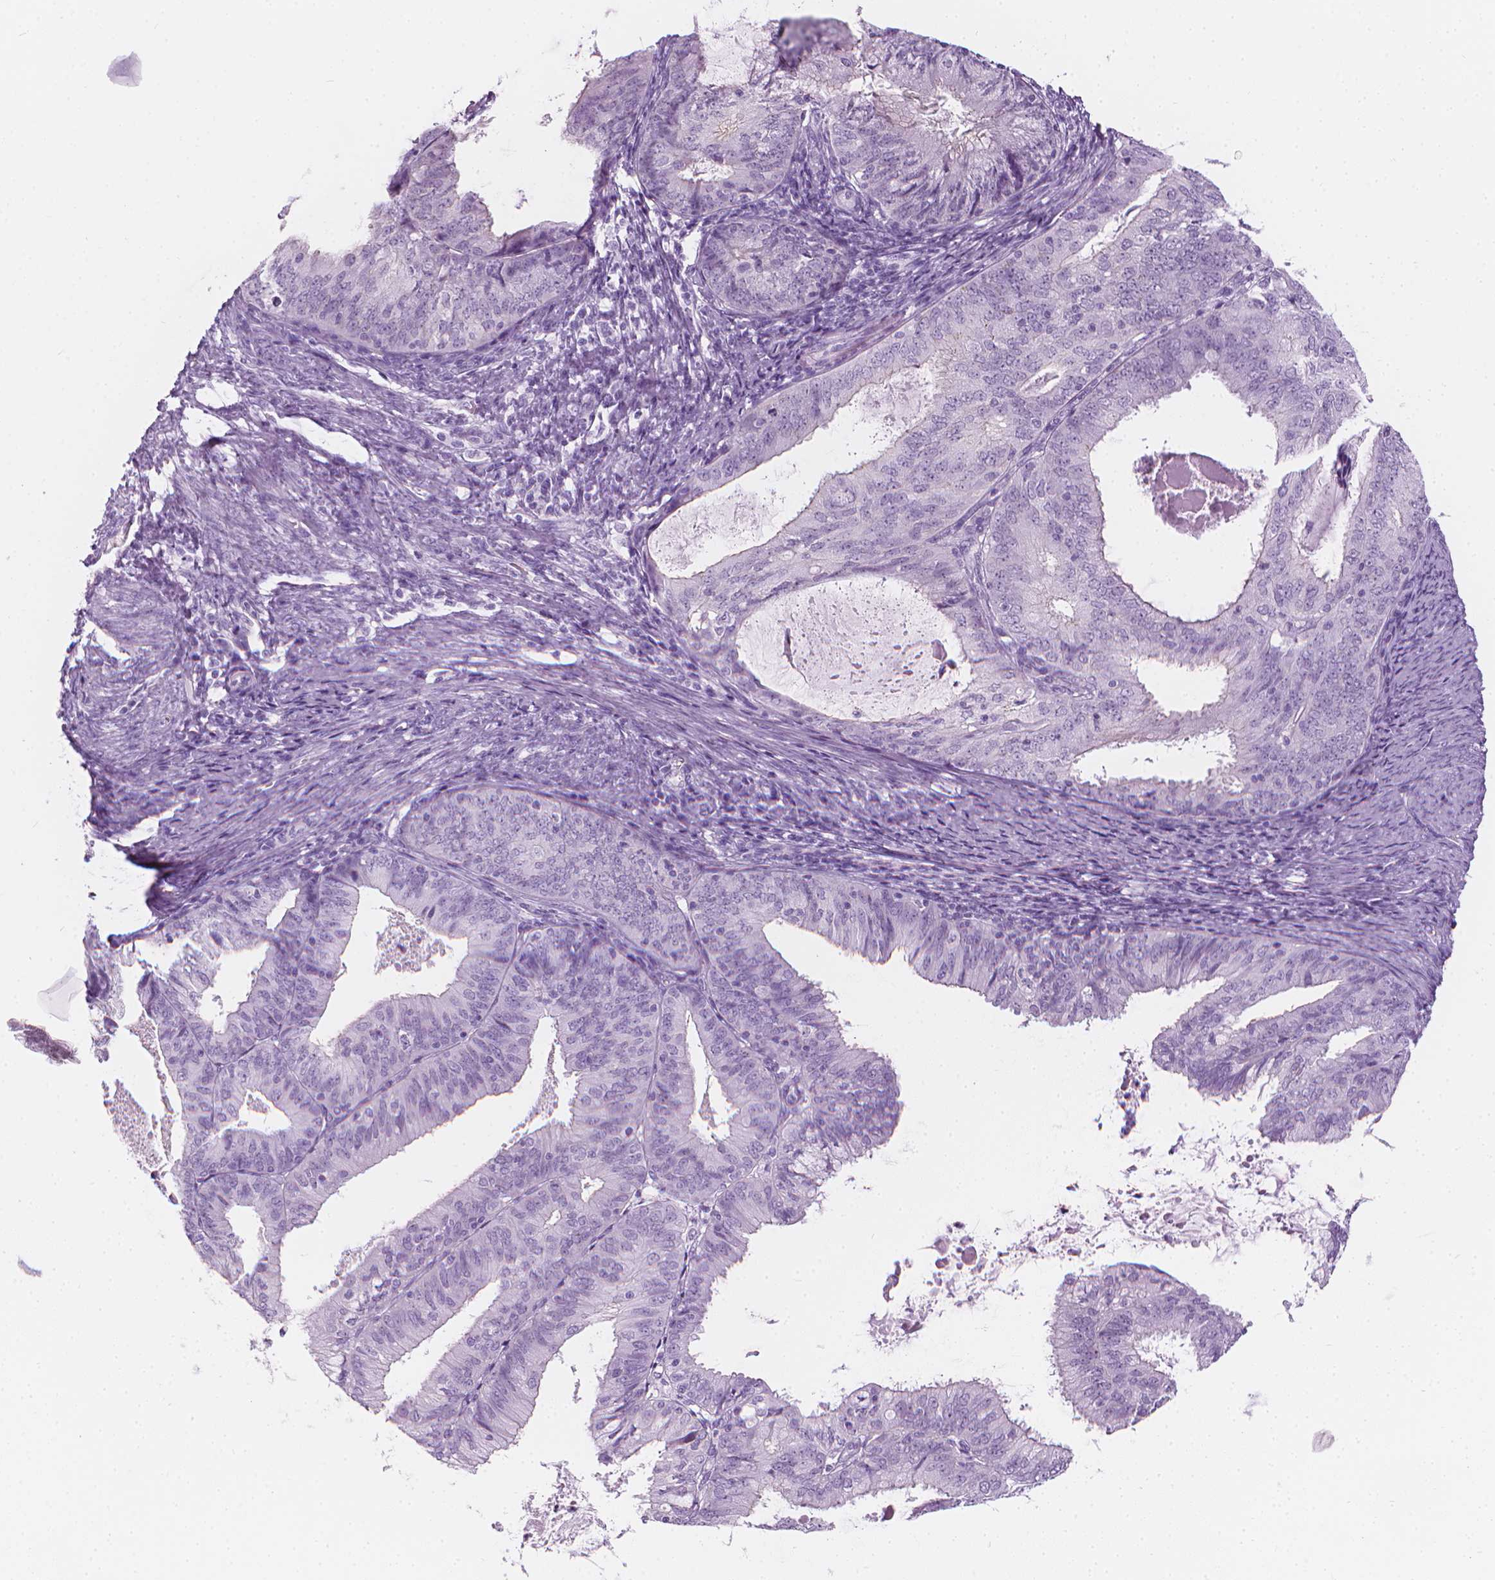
{"staining": {"intensity": "negative", "quantity": "none", "location": "none"}, "tissue": "endometrial cancer", "cell_type": "Tumor cells", "image_type": "cancer", "snomed": [{"axis": "morphology", "description": "Adenocarcinoma, NOS"}, {"axis": "topography", "description": "Endometrium"}], "caption": "DAB immunohistochemical staining of endometrial cancer (adenocarcinoma) reveals no significant staining in tumor cells.", "gene": "SCG3", "patient": {"sex": "female", "age": 57}}